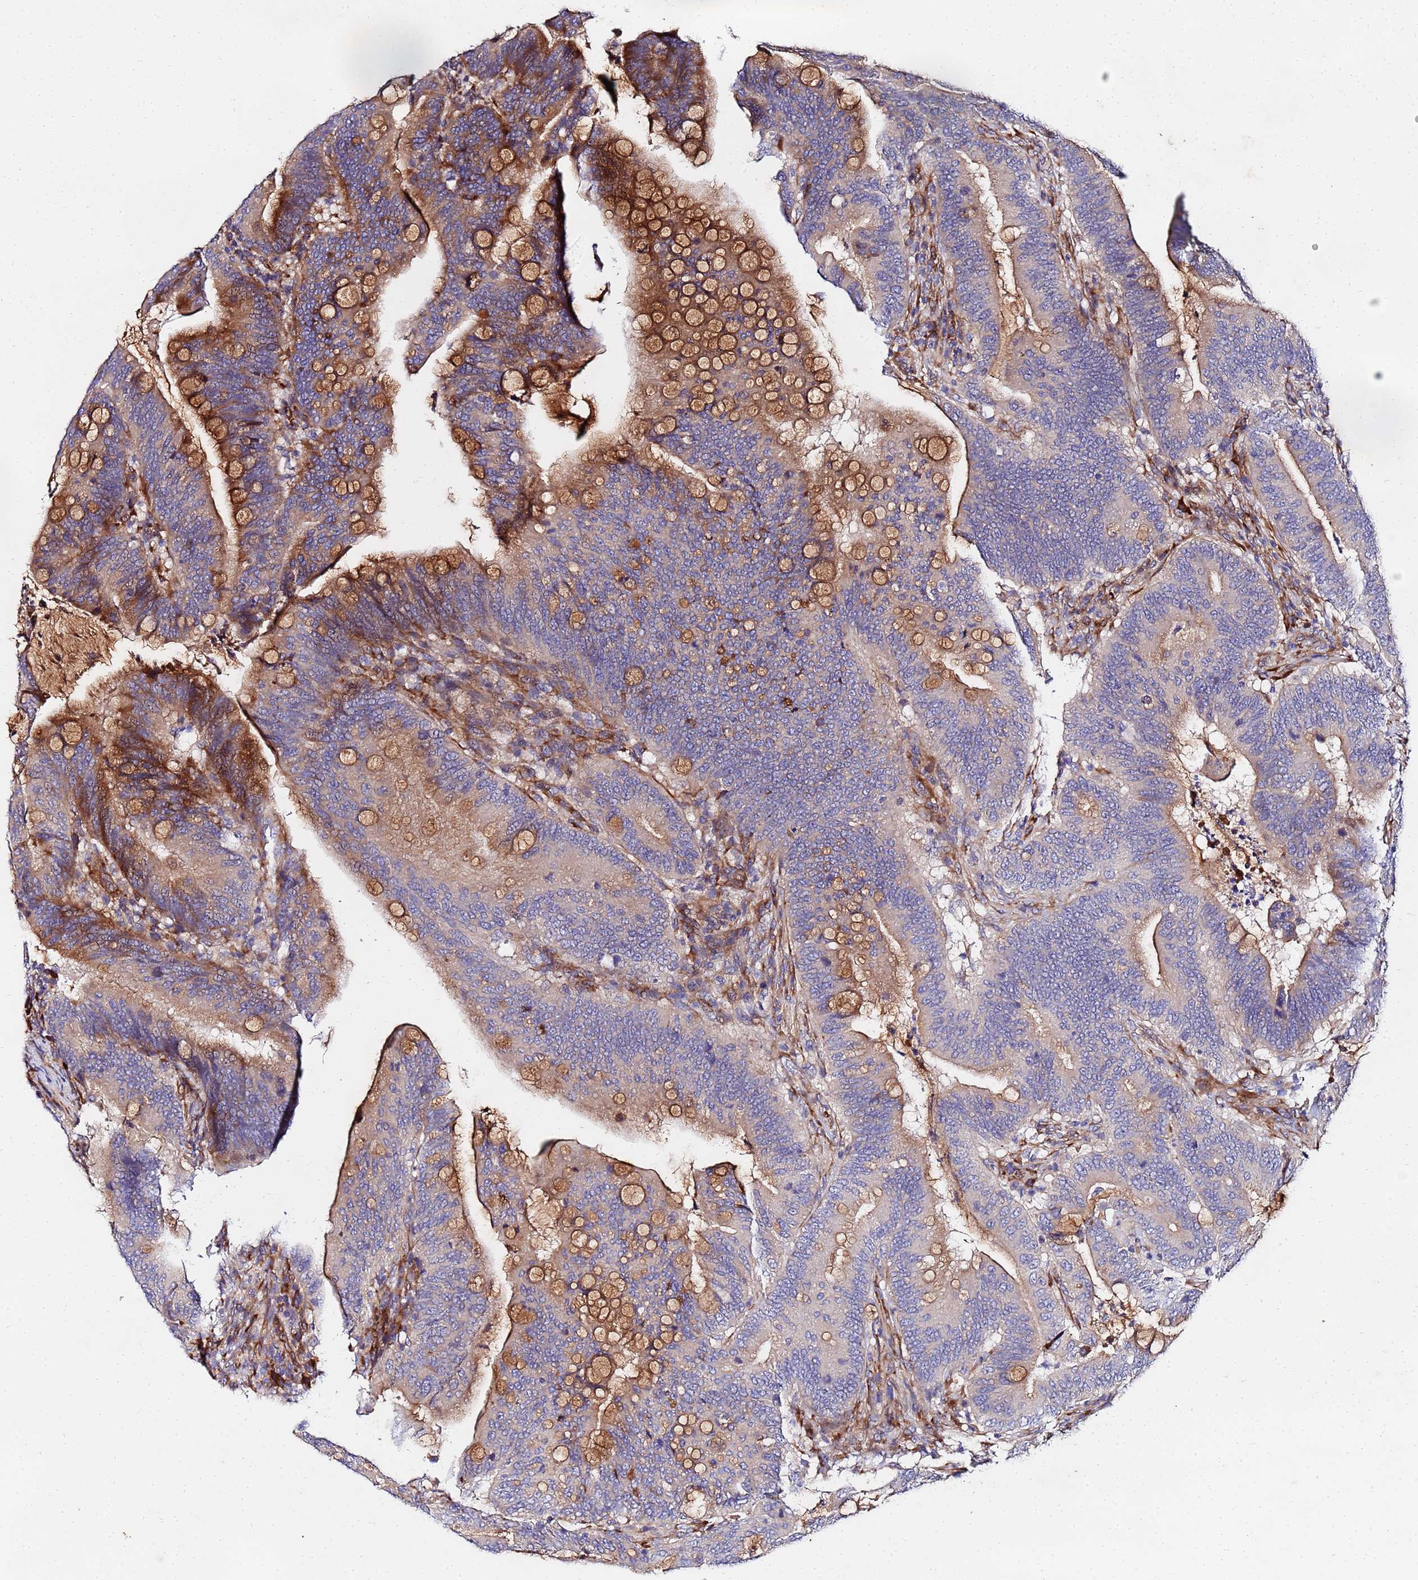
{"staining": {"intensity": "moderate", "quantity": ">75%", "location": "cytoplasmic/membranous"}, "tissue": "colorectal cancer", "cell_type": "Tumor cells", "image_type": "cancer", "snomed": [{"axis": "morphology", "description": "Adenocarcinoma, NOS"}, {"axis": "topography", "description": "Colon"}], "caption": "Adenocarcinoma (colorectal) stained with DAB (3,3'-diaminobenzidine) IHC shows medium levels of moderate cytoplasmic/membranous staining in about >75% of tumor cells.", "gene": "POM121", "patient": {"sex": "female", "age": 66}}